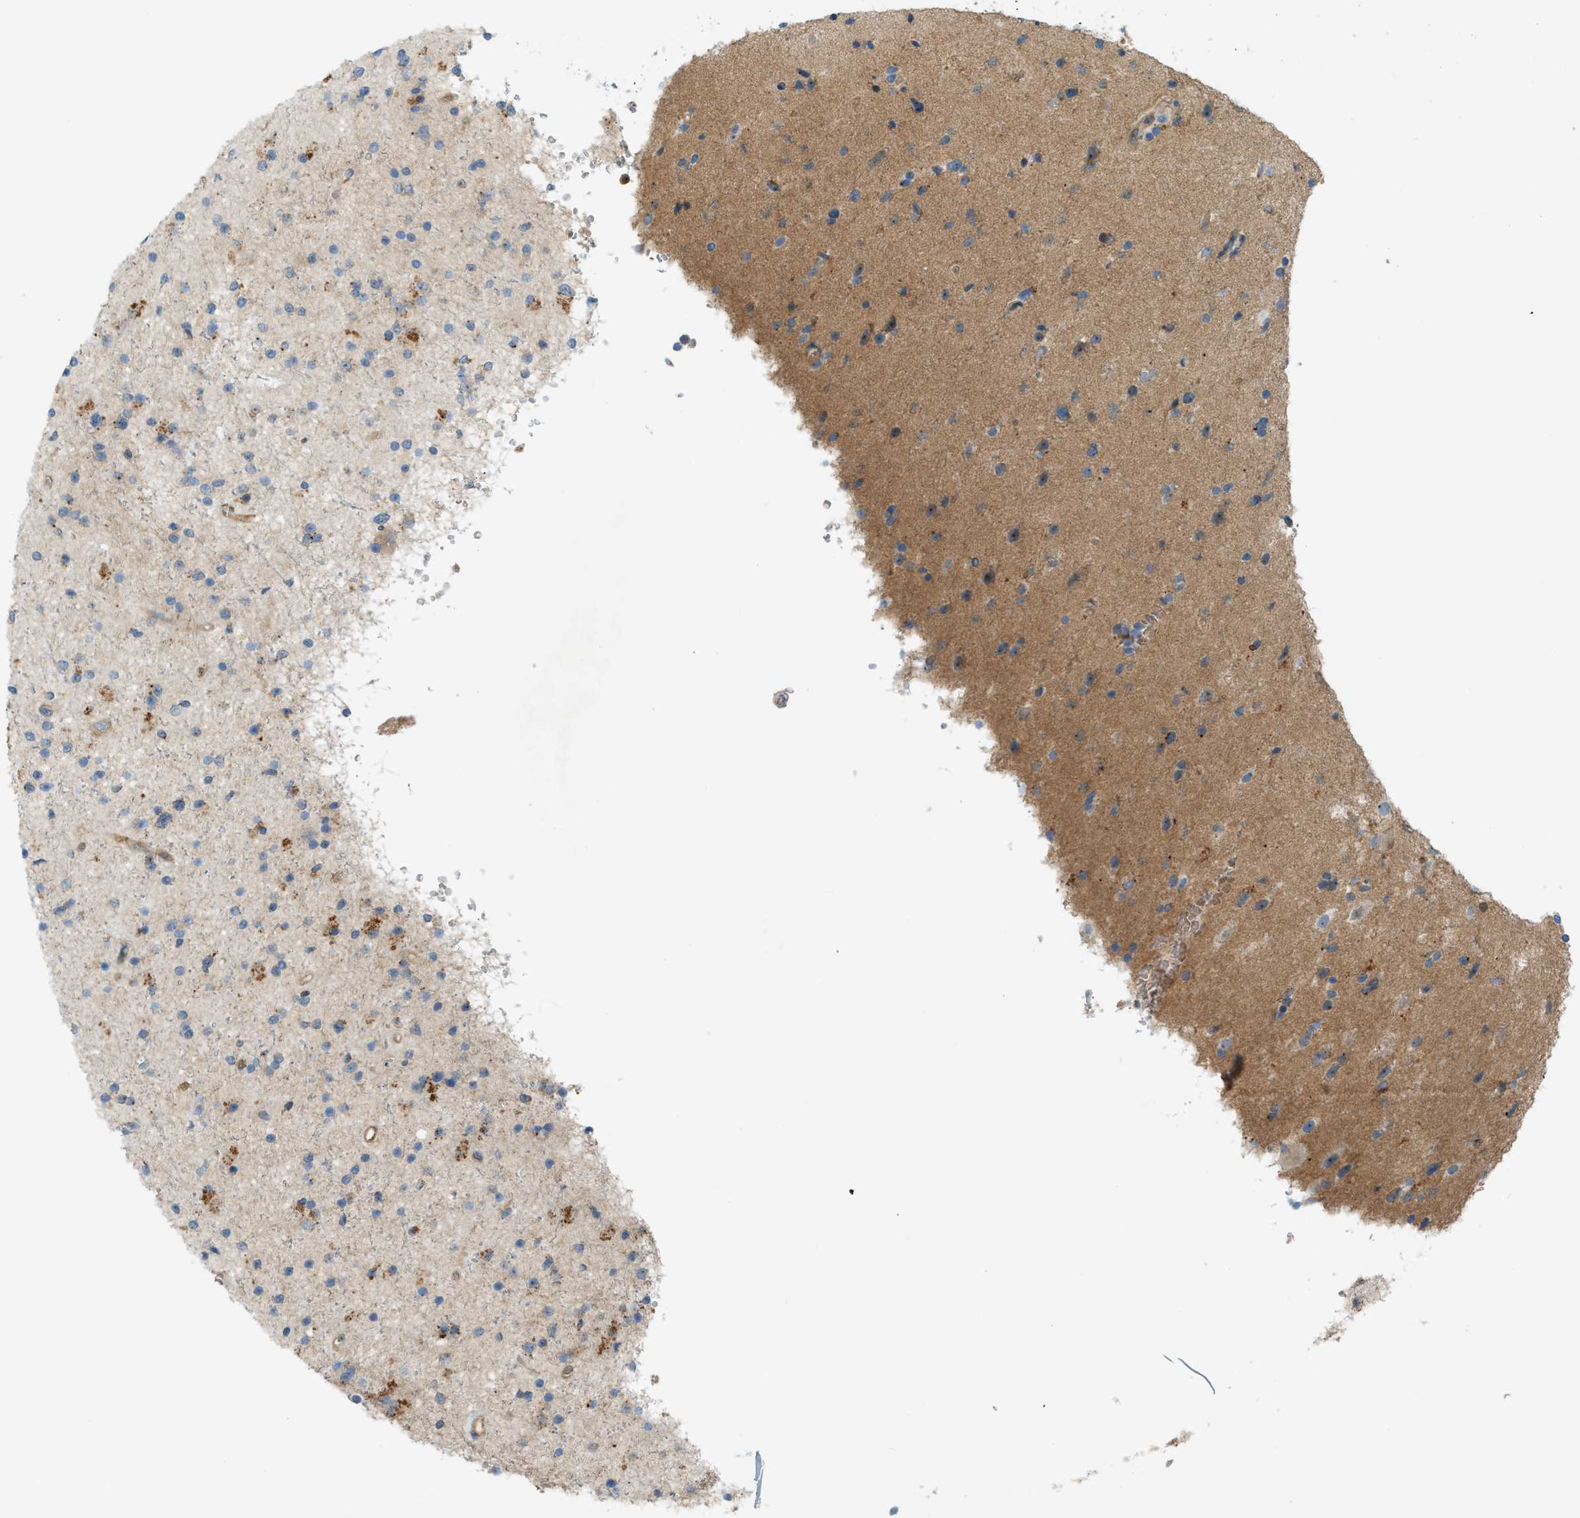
{"staining": {"intensity": "weak", "quantity": "25%-75%", "location": "cytoplasmic/membranous"}, "tissue": "glioma", "cell_type": "Tumor cells", "image_type": "cancer", "snomed": [{"axis": "morphology", "description": "Glioma, malignant, High grade"}, {"axis": "topography", "description": "Brain"}], "caption": "IHC image of neoplastic tissue: human malignant high-grade glioma stained using immunohistochemistry (IHC) demonstrates low levels of weak protein expression localized specifically in the cytoplasmic/membranous of tumor cells, appearing as a cytoplasmic/membranous brown color.", "gene": "GRK6", "patient": {"sex": "male", "age": 33}}